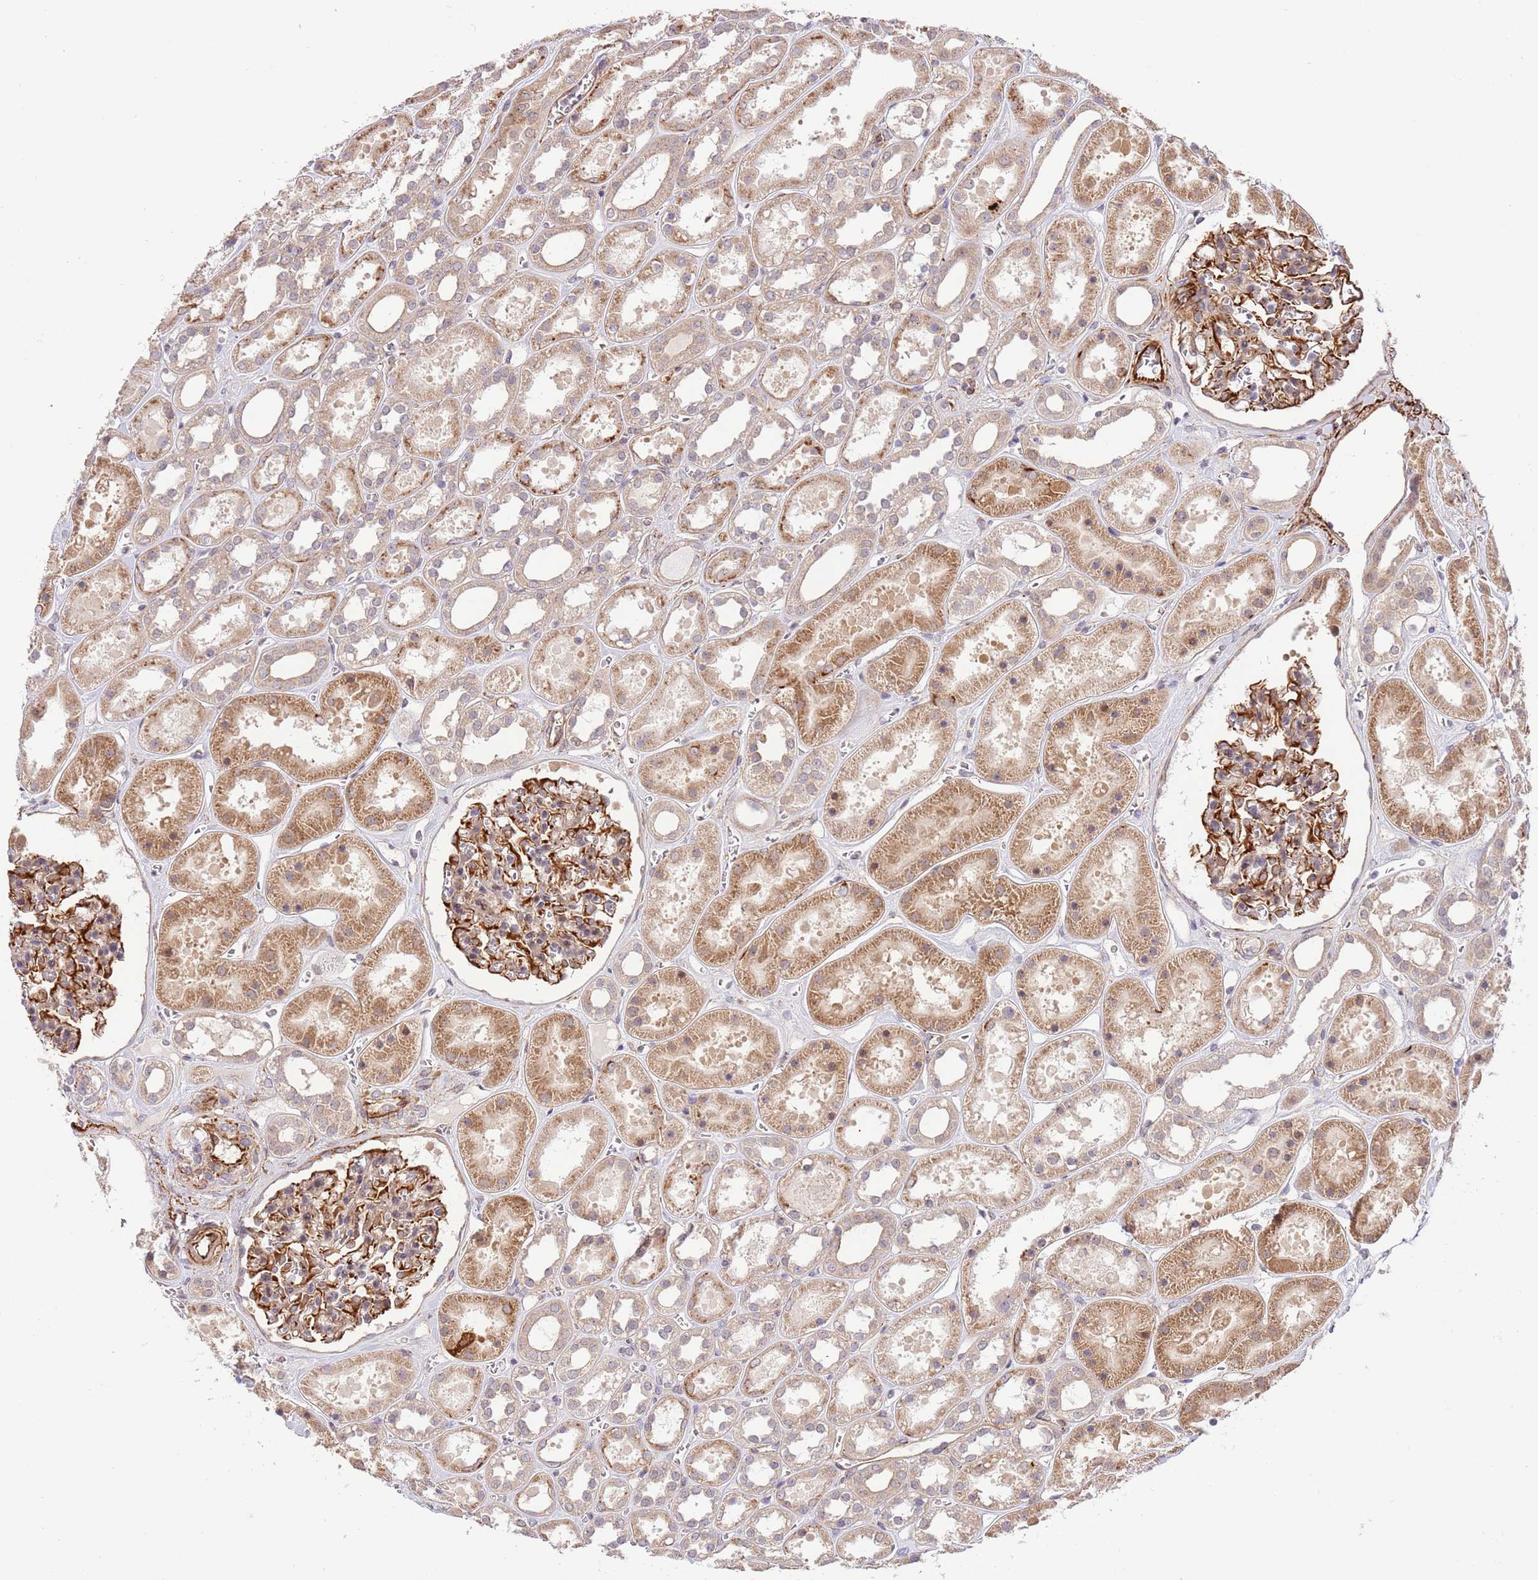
{"staining": {"intensity": "moderate", "quantity": "25%-75%", "location": "cytoplasmic/membranous"}, "tissue": "kidney", "cell_type": "Cells in glomeruli", "image_type": "normal", "snomed": [{"axis": "morphology", "description": "Normal tissue, NOS"}, {"axis": "topography", "description": "Kidney"}], "caption": "IHC (DAB (3,3'-diaminobenzidine)) staining of benign human kidney shows moderate cytoplasmic/membranous protein expression in about 25%-75% of cells in glomeruli.", "gene": "NEK3", "patient": {"sex": "female", "age": 41}}